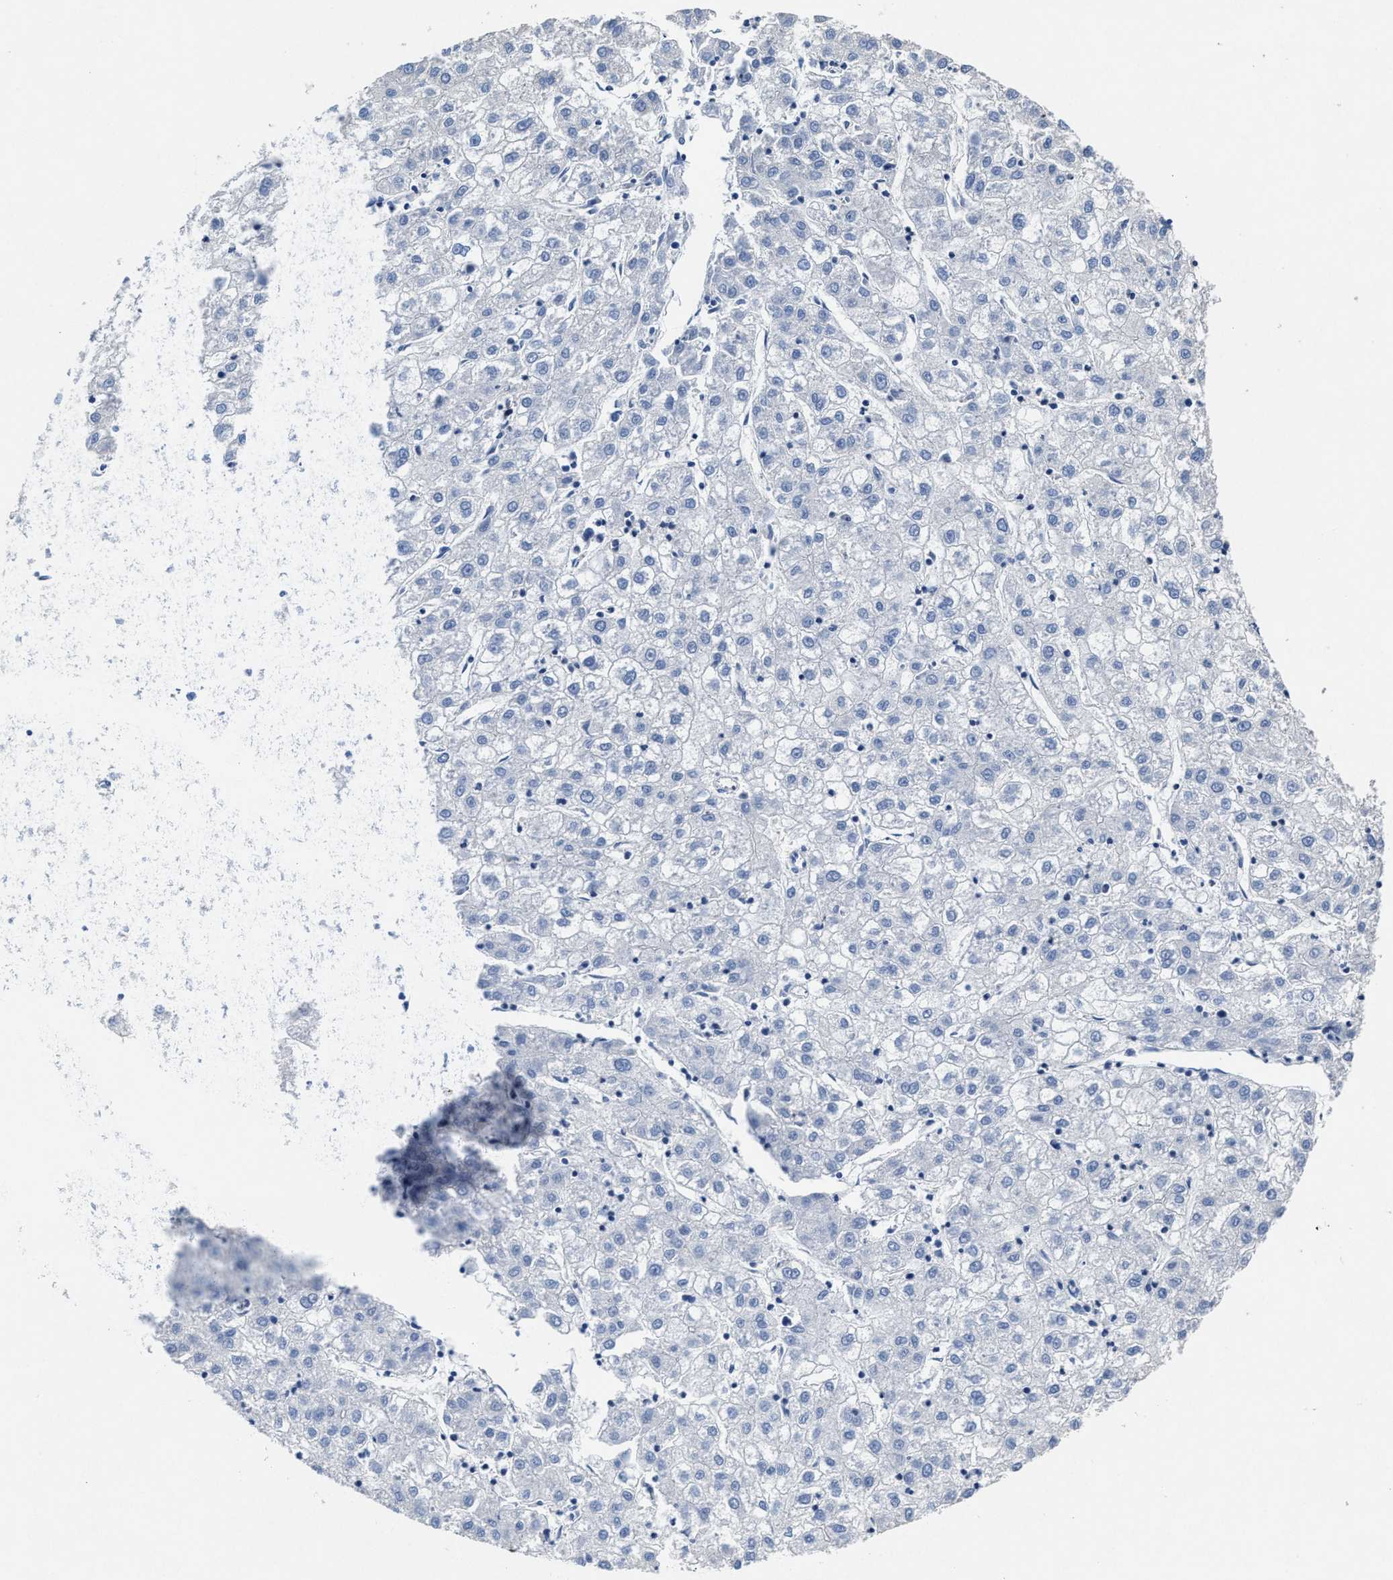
{"staining": {"intensity": "negative", "quantity": "none", "location": "none"}, "tissue": "liver cancer", "cell_type": "Tumor cells", "image_type": "cancer", "snomed": [{"axis": "morphology", "description": "Carcinoma, Hepatocellular, NOS"}, {"axis": "topography", "description": "Liver"}], "caption": "The micrograph demonstrates no staining of tumor cells in liver hepatocellular carcinoma.", "gene": "ID3", "patient": {"sex": "male", "age": 72}}